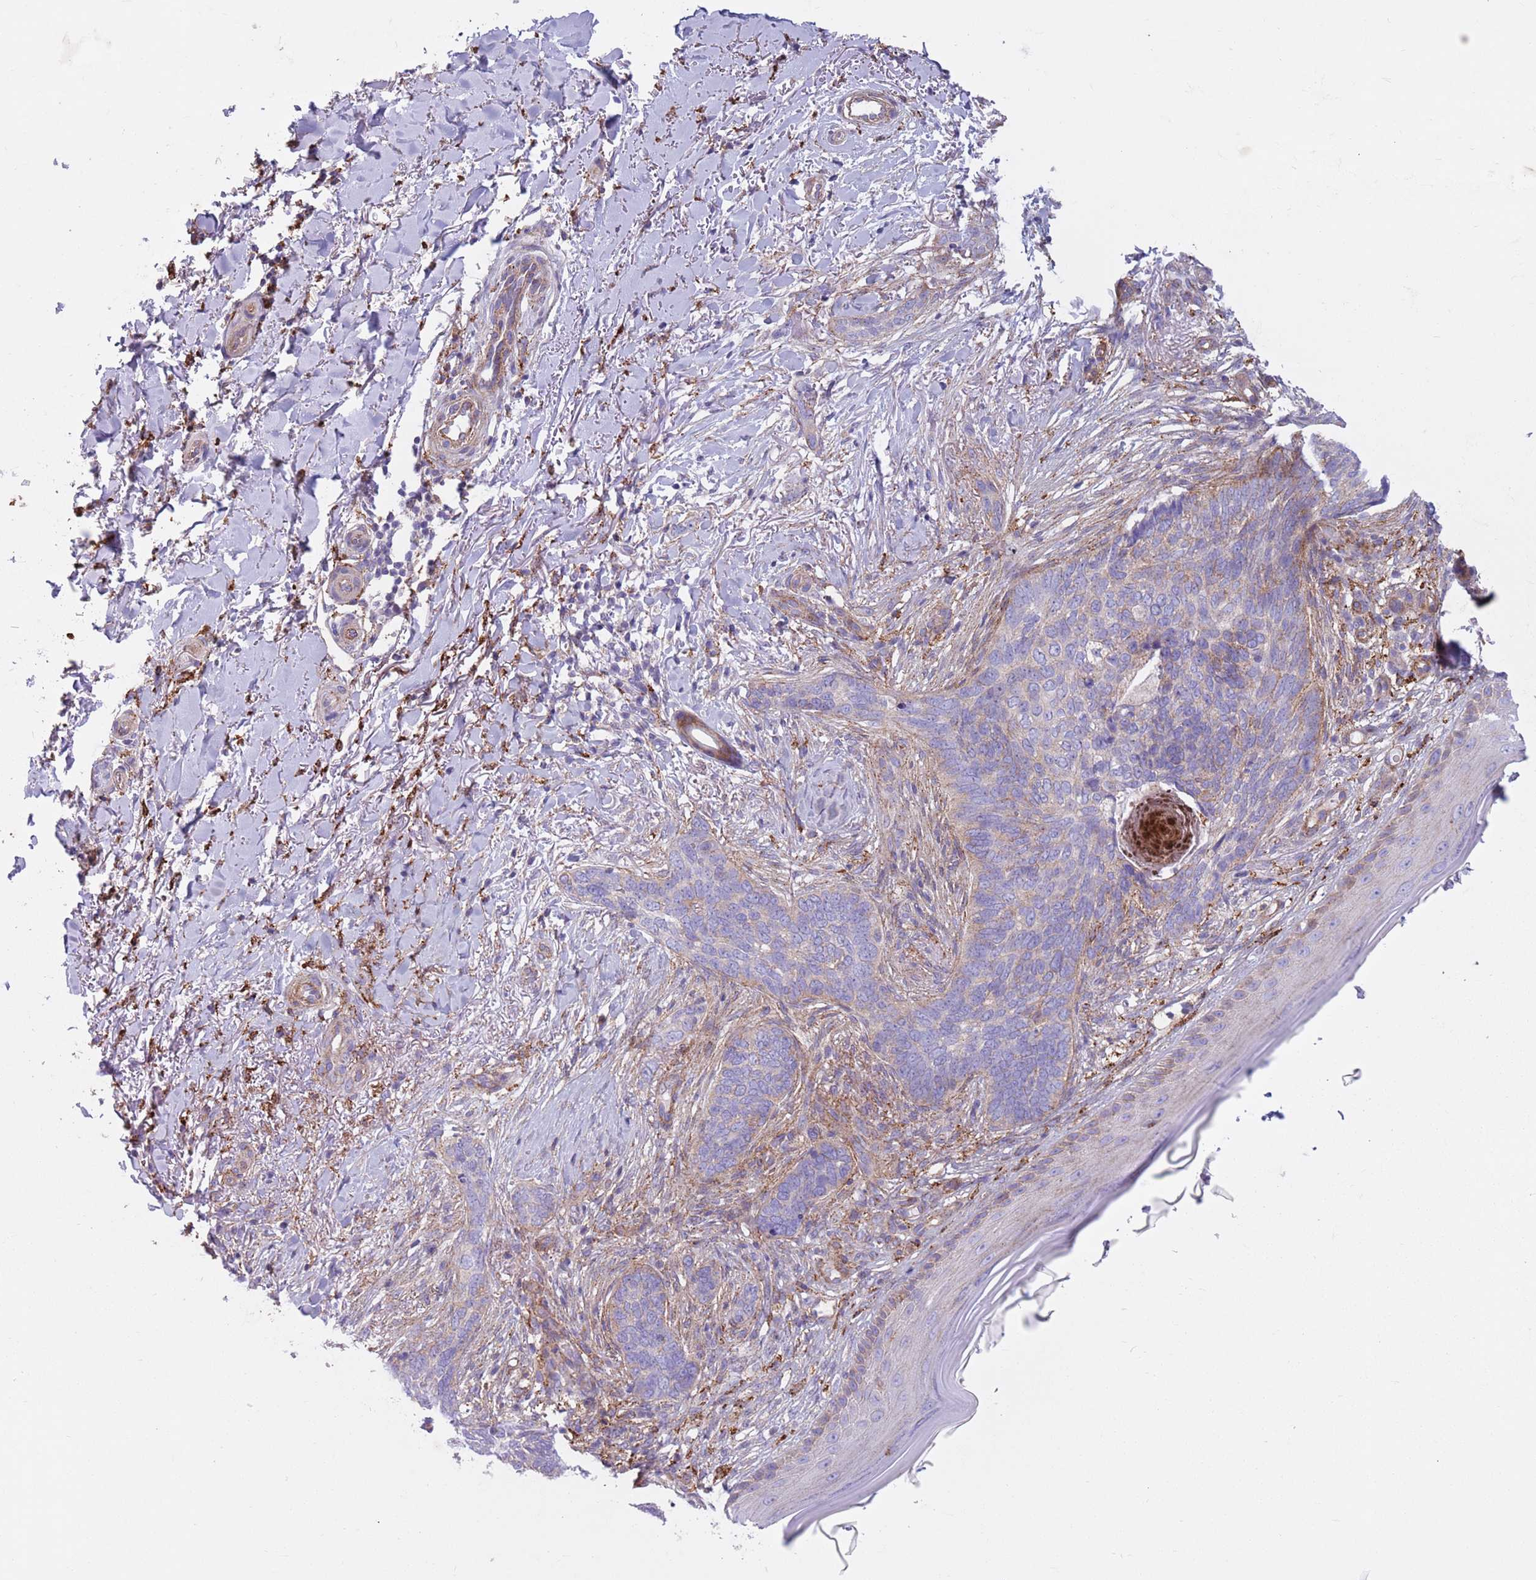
{"staining": {"intensity": "moderate", "quantity": "<25%", "location": "cytoplasmic/membranous"}, "tissue": "skin cancer", "cell_type": "Tumor cells", "image_type": "cancer", "snomed": [{"axis": "morphology", "description": "Normal tissue, NOS"}, {"axis": "morphology", "description": "Basal cell carcinoma"}, {"axis": "topography", "description": "Skin"}], "caption": "Moderate cytoplasmic/membranous expression is appreciated in about <25% of tumor cells in skin cancer (basal cell carcinoma).", "gene": "SNX6", "patient": {"sex": "female", "age": 67}}